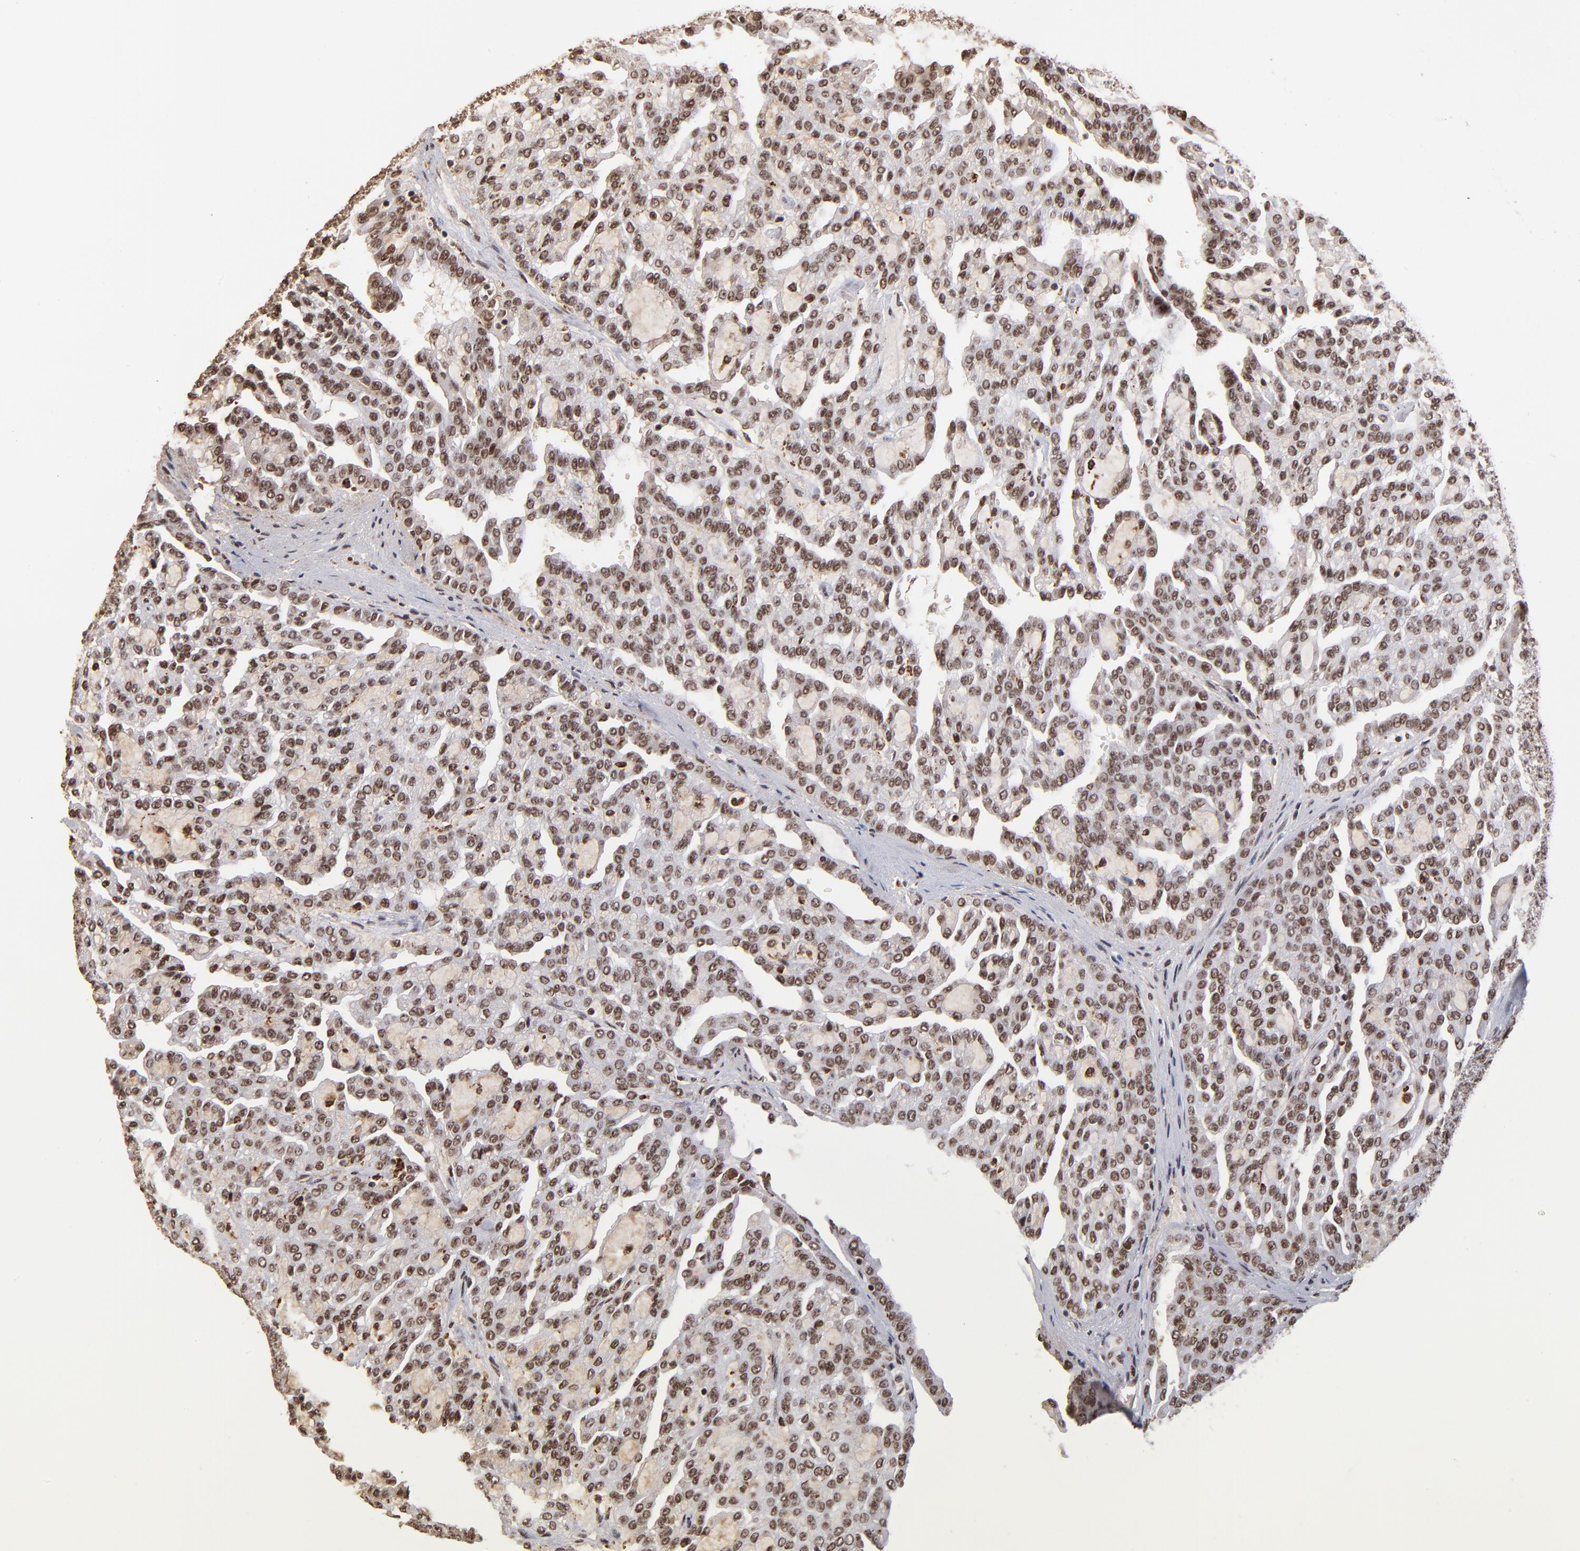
{"staining": {"intensity": "moderate", "quantity": ">75%", "location": "cytoplasmic/membranous,nuclear"}, "tissue": "renal cancer", "cell_type": "Tumor cells", "image_type": "cancer", "snomed": [{"axis": "morphology", "description": "Adenocarcinoma, NOS"}, {"axis": "topography", "description": "Kidney"}], "caption": "A micrograph of human renal adenocarcinoma stained for a protein shows moderate cytoplasmic/membranous and nuclear brown staining in tumor cells.", "gene": "ZNF146", "patient": {"sex": "male", "age": 63}}